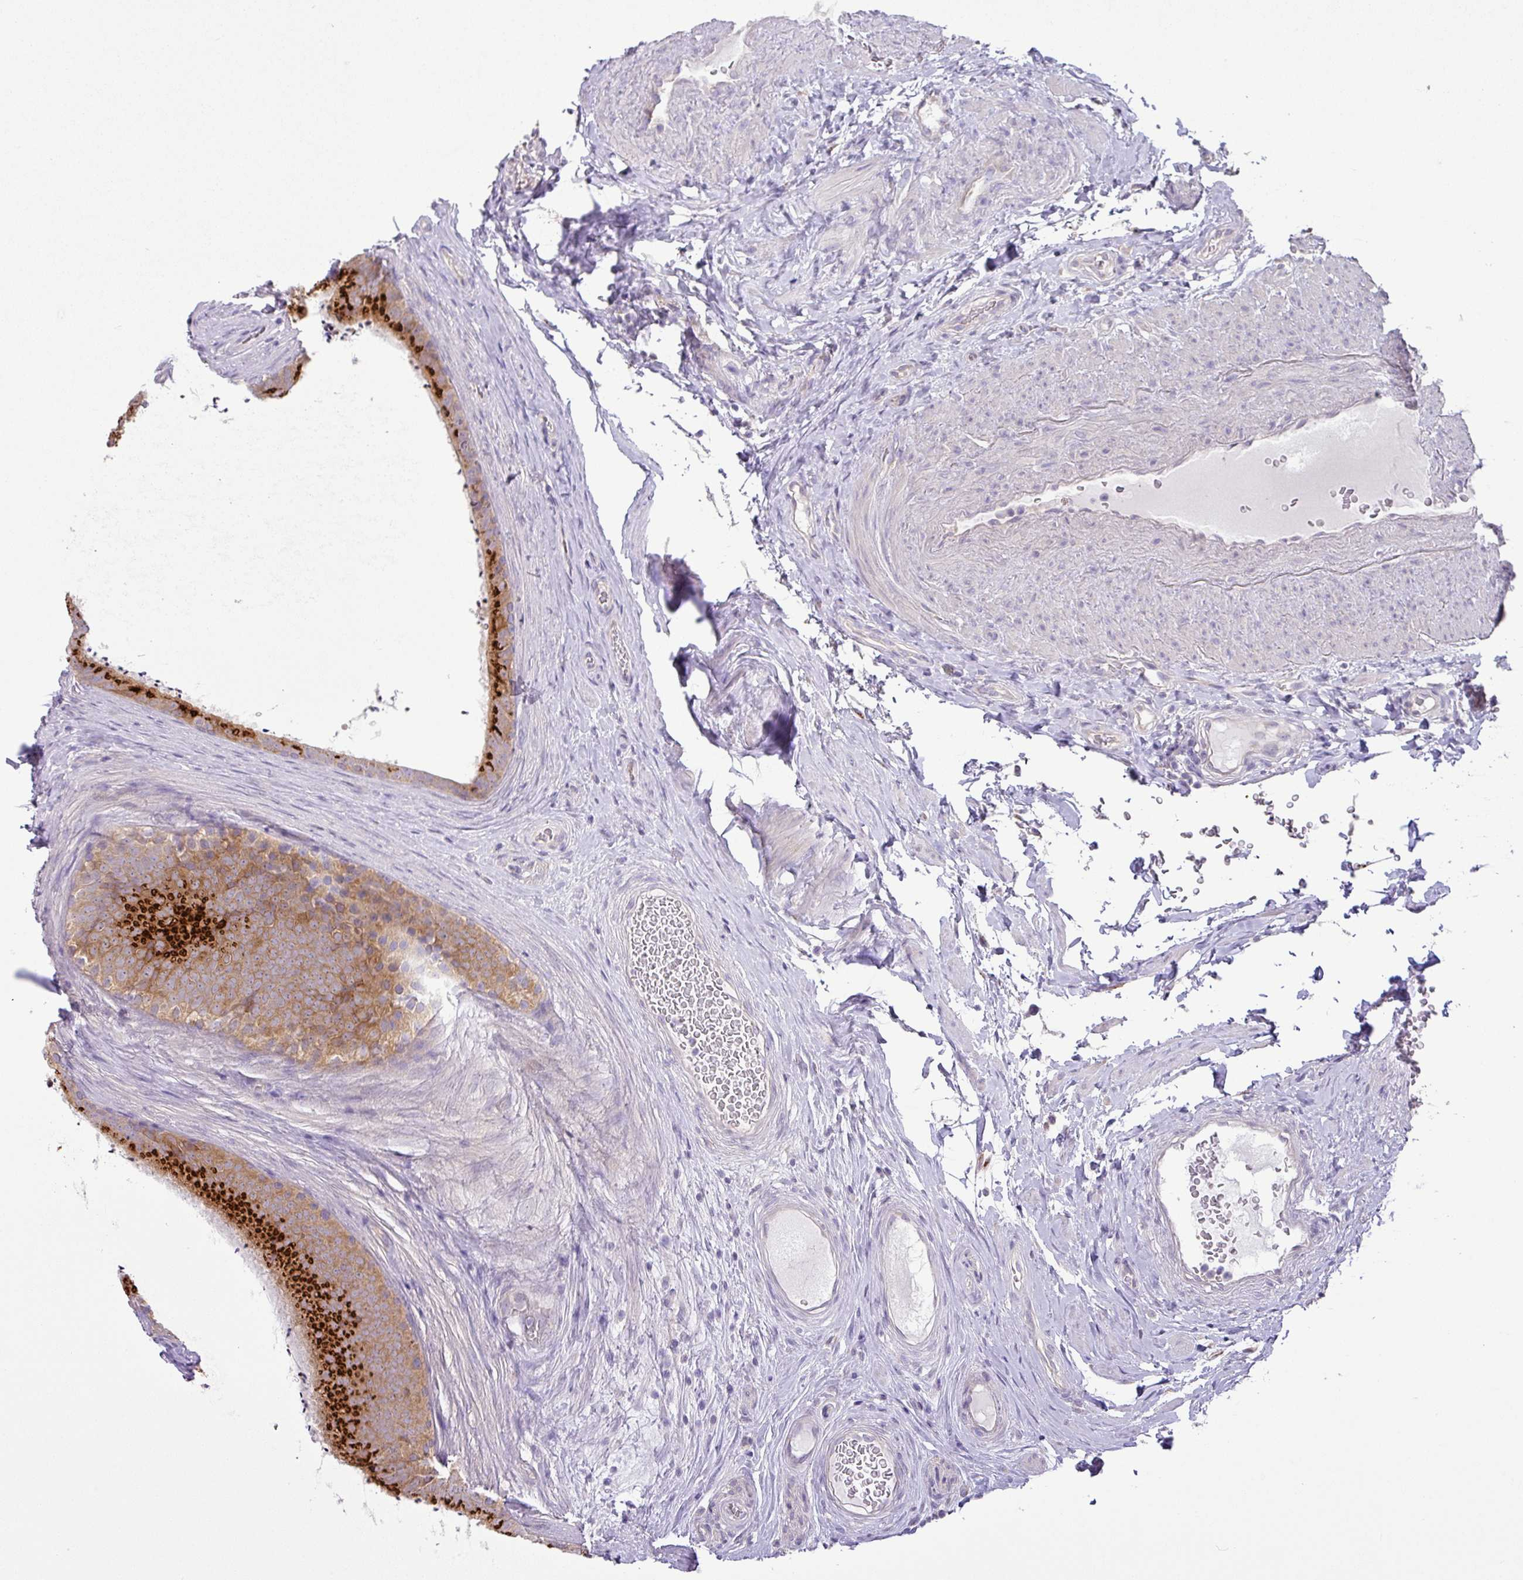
{"staining": {"intensity": "strong", "quantity": ">75%", "location": "cytoplasmic/membranous"}, "tissue": "epididymis", "cell_type": "Glandular cells", "image_type": "normal", "snomed": [{"axis": "morphology", "description": "Normal tissue, NOS"}, {"axis": "topography", "description": "Testis"}, {"axis": "topography", "description": "Epididymis"}], "caption": "The immunohistochemical stain labels strong cytoplasmic/membranous staining in glandular cells of unremarkable epididymis.", "gene": "GALNT12", "patient": {"sex": "male", "age": 41}}